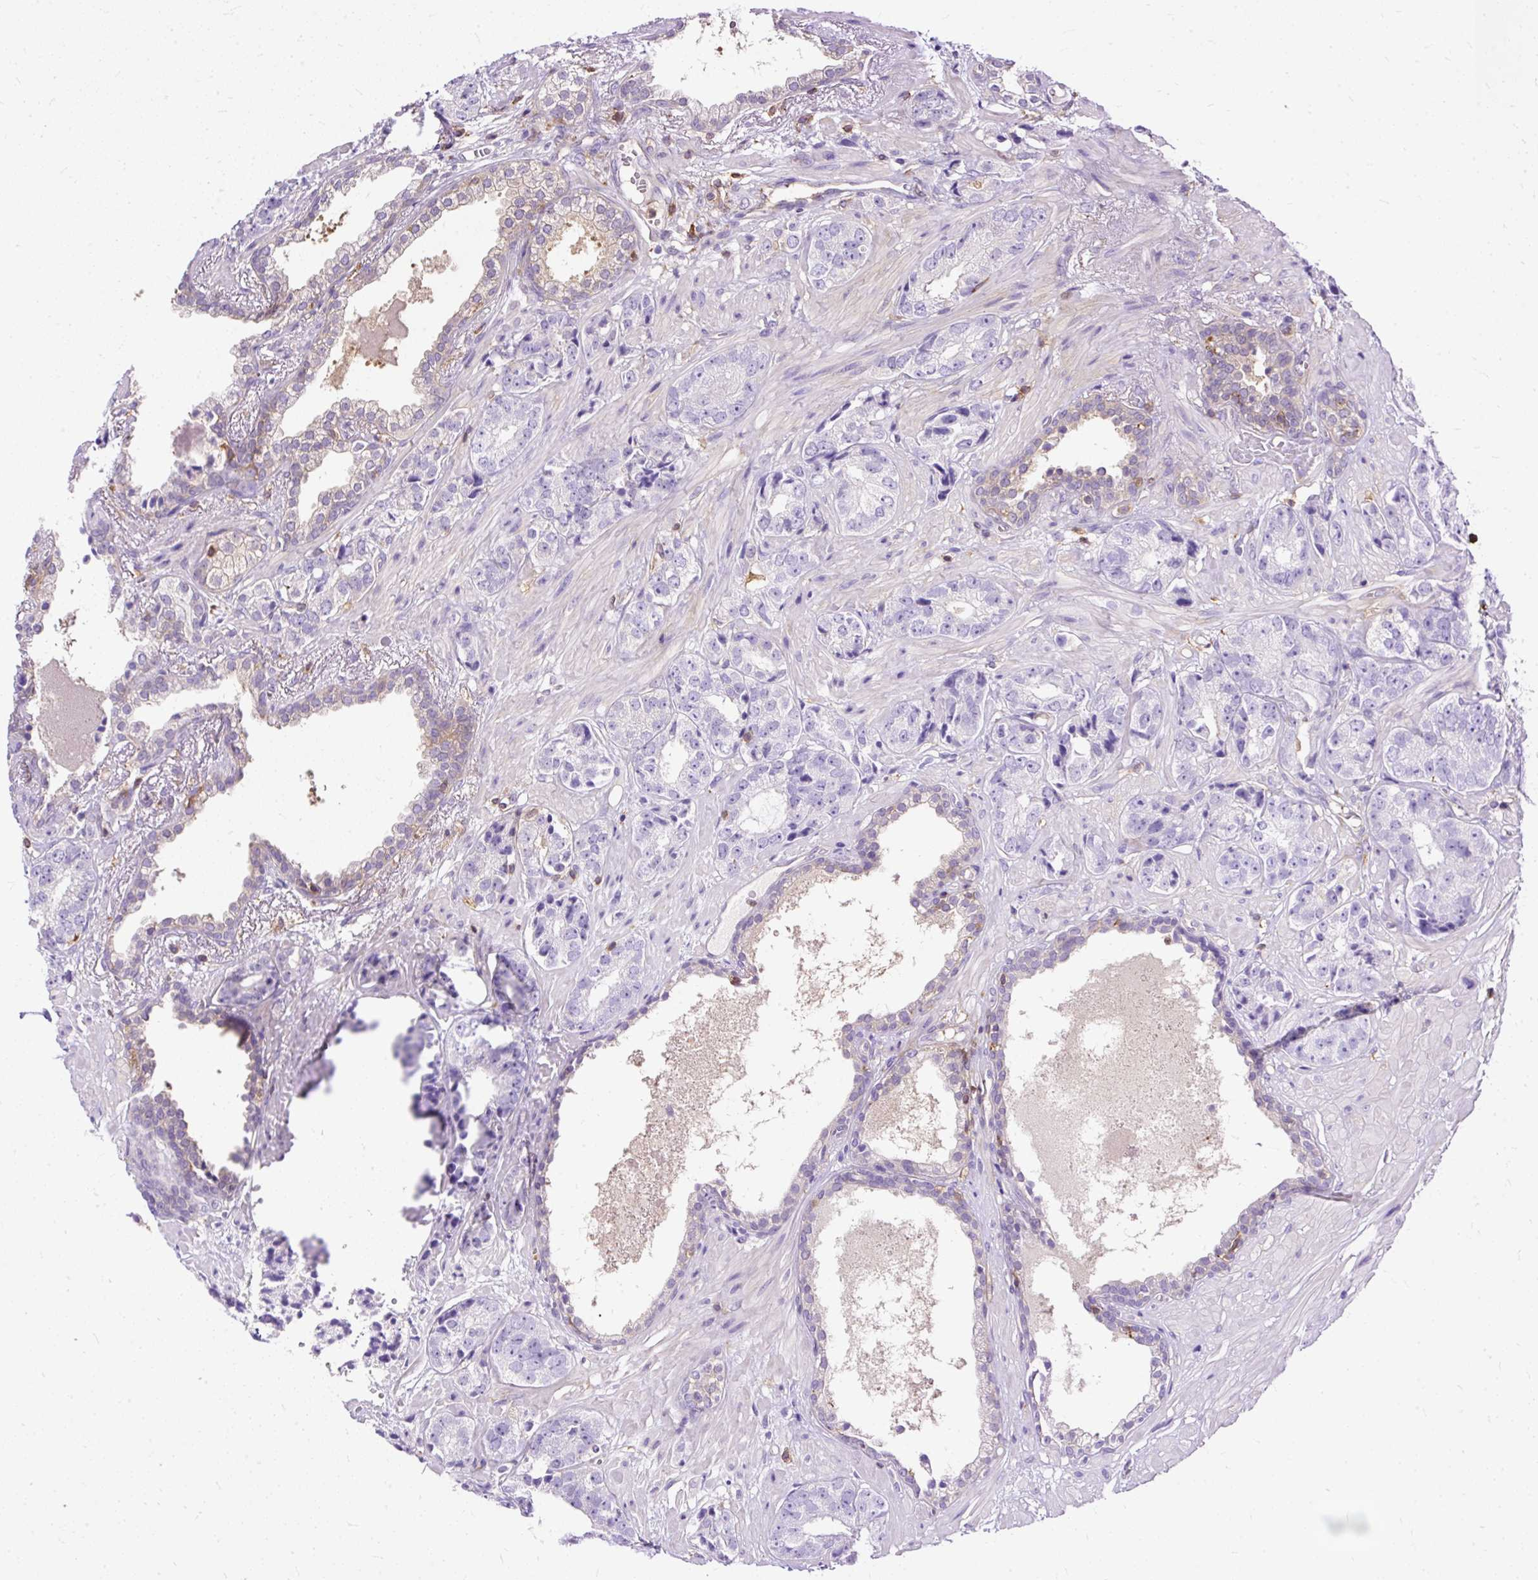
{"staining": {"intensity": "negative", "quantity": "none", "location": "none"}, "tissue": "prostate cancer", "cell_type": "Tumor cells", "image_type": "cancer", "snomed": [{"axis": "morphology", "description": "Adenocarcinoma, High grade"}, {"axis": "topography", "description": "Prostate"}], "caption": "Protein analysis of adenocarcinoma (high-grade) (prostate) reveals no significant expression in tumor cells.", "gene": "TWF2", "patient": {"sex": "male", "age": 71}}